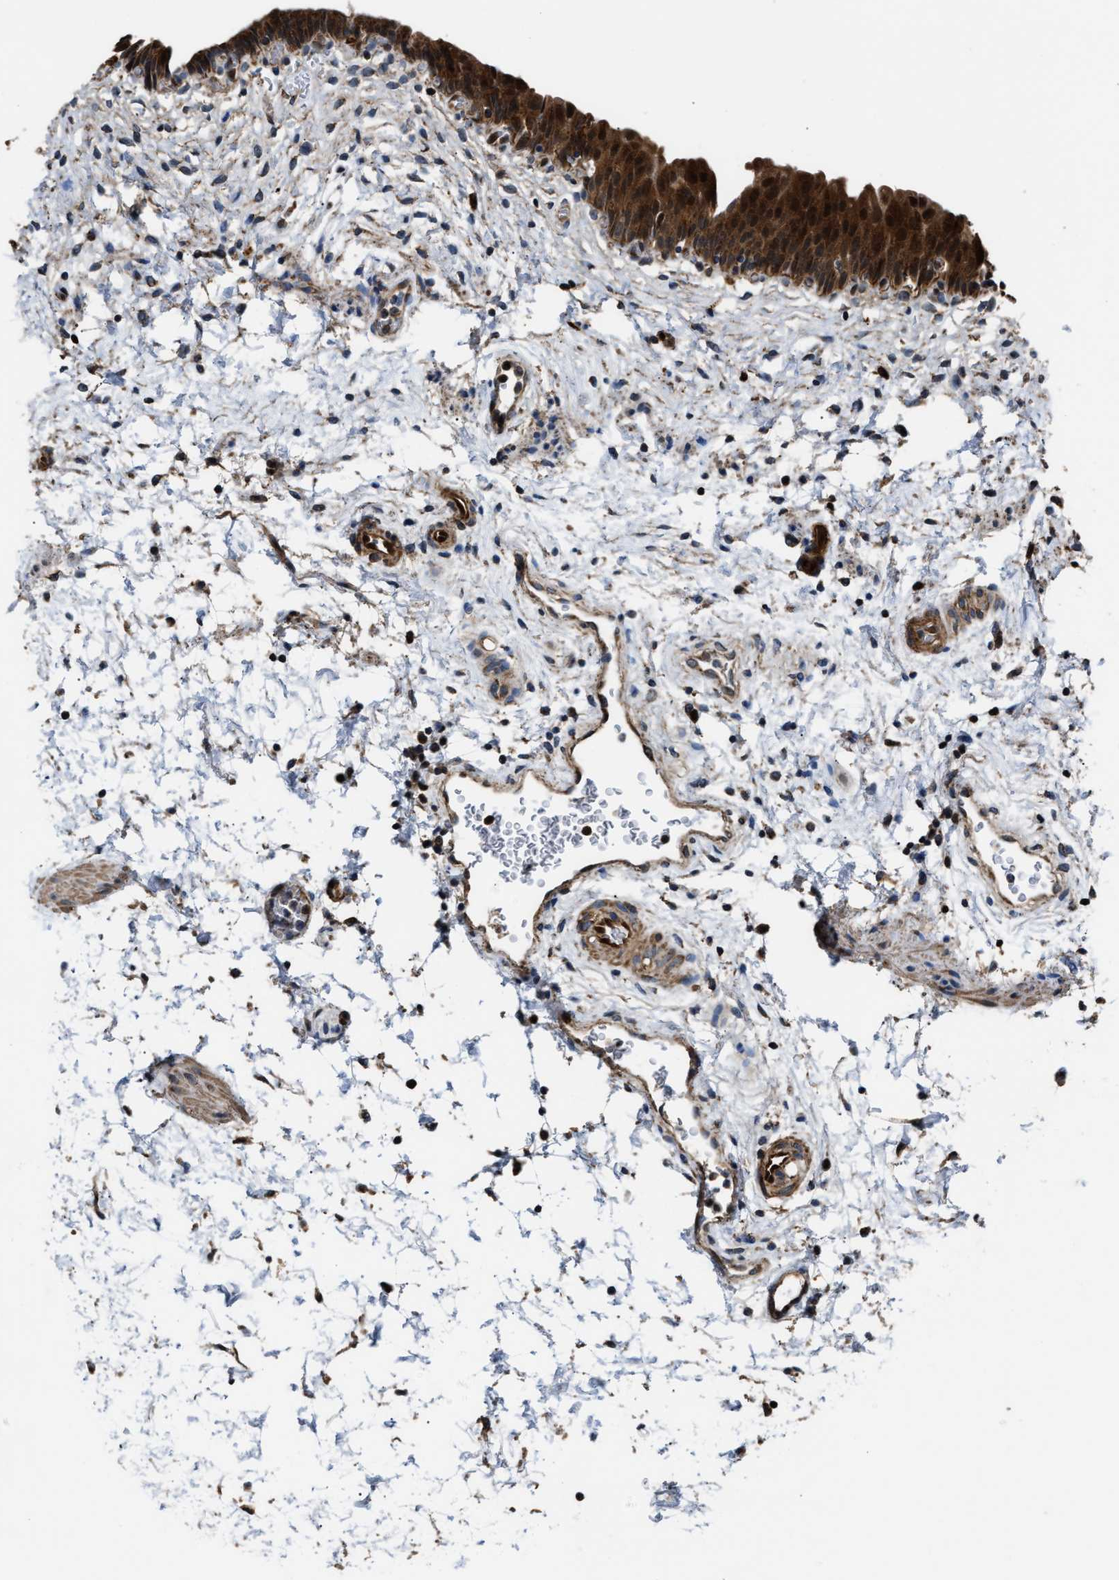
{"staining": {"intensity": "strong", "quantity": ">75%", "location": "cytoplasmic/membranous,nuclear"}, "tissue": "urinary bladder", "cell_type": "Urothelial cells", "image_type": "normal", "snomed": [{"axis": "morphology", "description": "Normal tissue, NOS"}, {"axis": "topography", "description": "Urinary bladder"}], "caption": "Immunohistochemistry micrograph of unremarkable urinary bladder: urinary bladder stained using immunohistochemistry displays high levels of strong protein expression localized specifically in the cytoplasmic/membranous,nuclear of urothelial cells, appearing as a cytoplasmic/membranous,nuclear brown color.", "gene": "PPA1", "patient": {"sex": "male", "age": 37}}